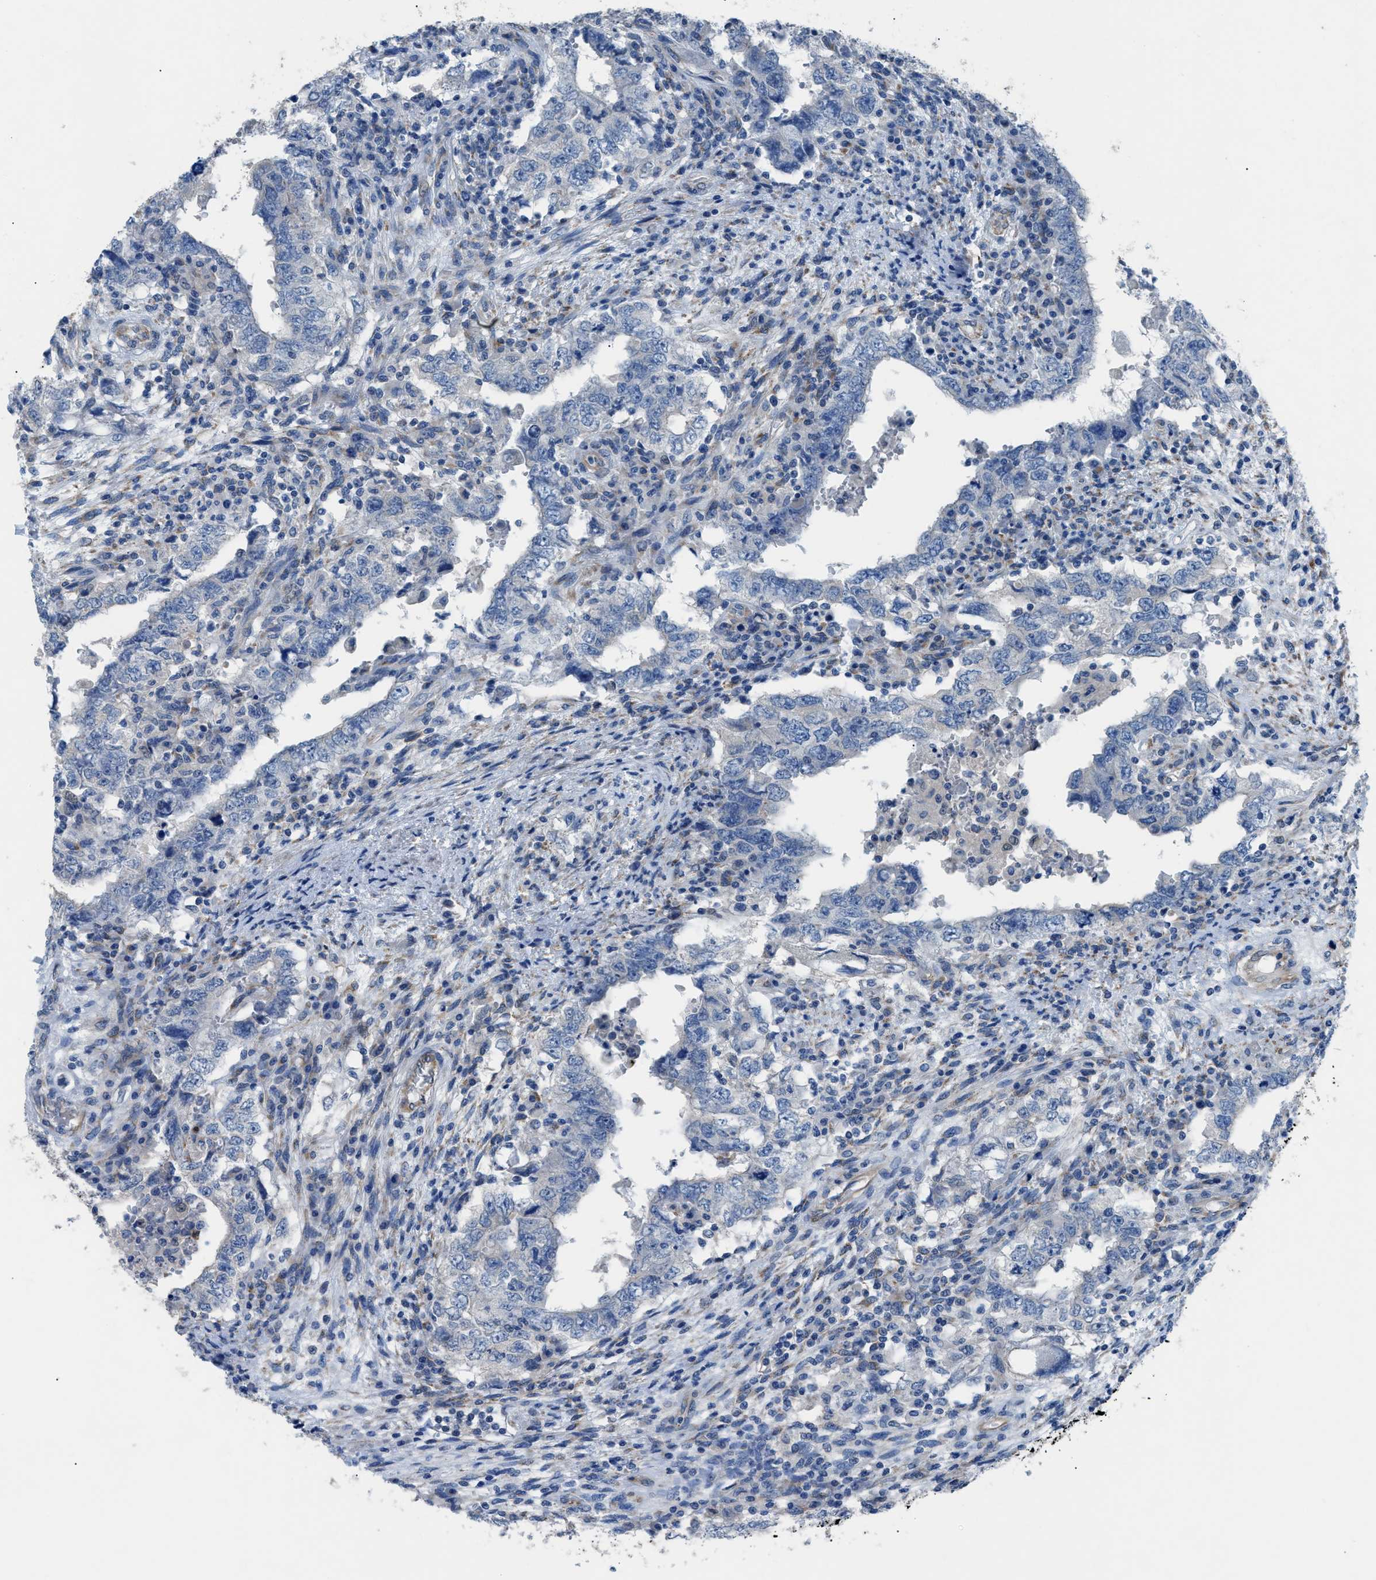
{"staining": {"intensity": "negative", "quantity": "none", "location": "none"}, "tissue": "testis cancer", "cell_type": "Tumor cells", "image_type": "cancer", "snomed": [{"axis": "morphology", "description": "Carcinoma, Embryonal, NOS"}, {"axis": "topography", "description": "Testis"}], "caption": "DAB immunohistochemical staining of embryonal carcinoma (testis) shows no significant staining in tumor cells.", "gene": "ITPR1", "patient": {"sex": "male", "age": 26}}